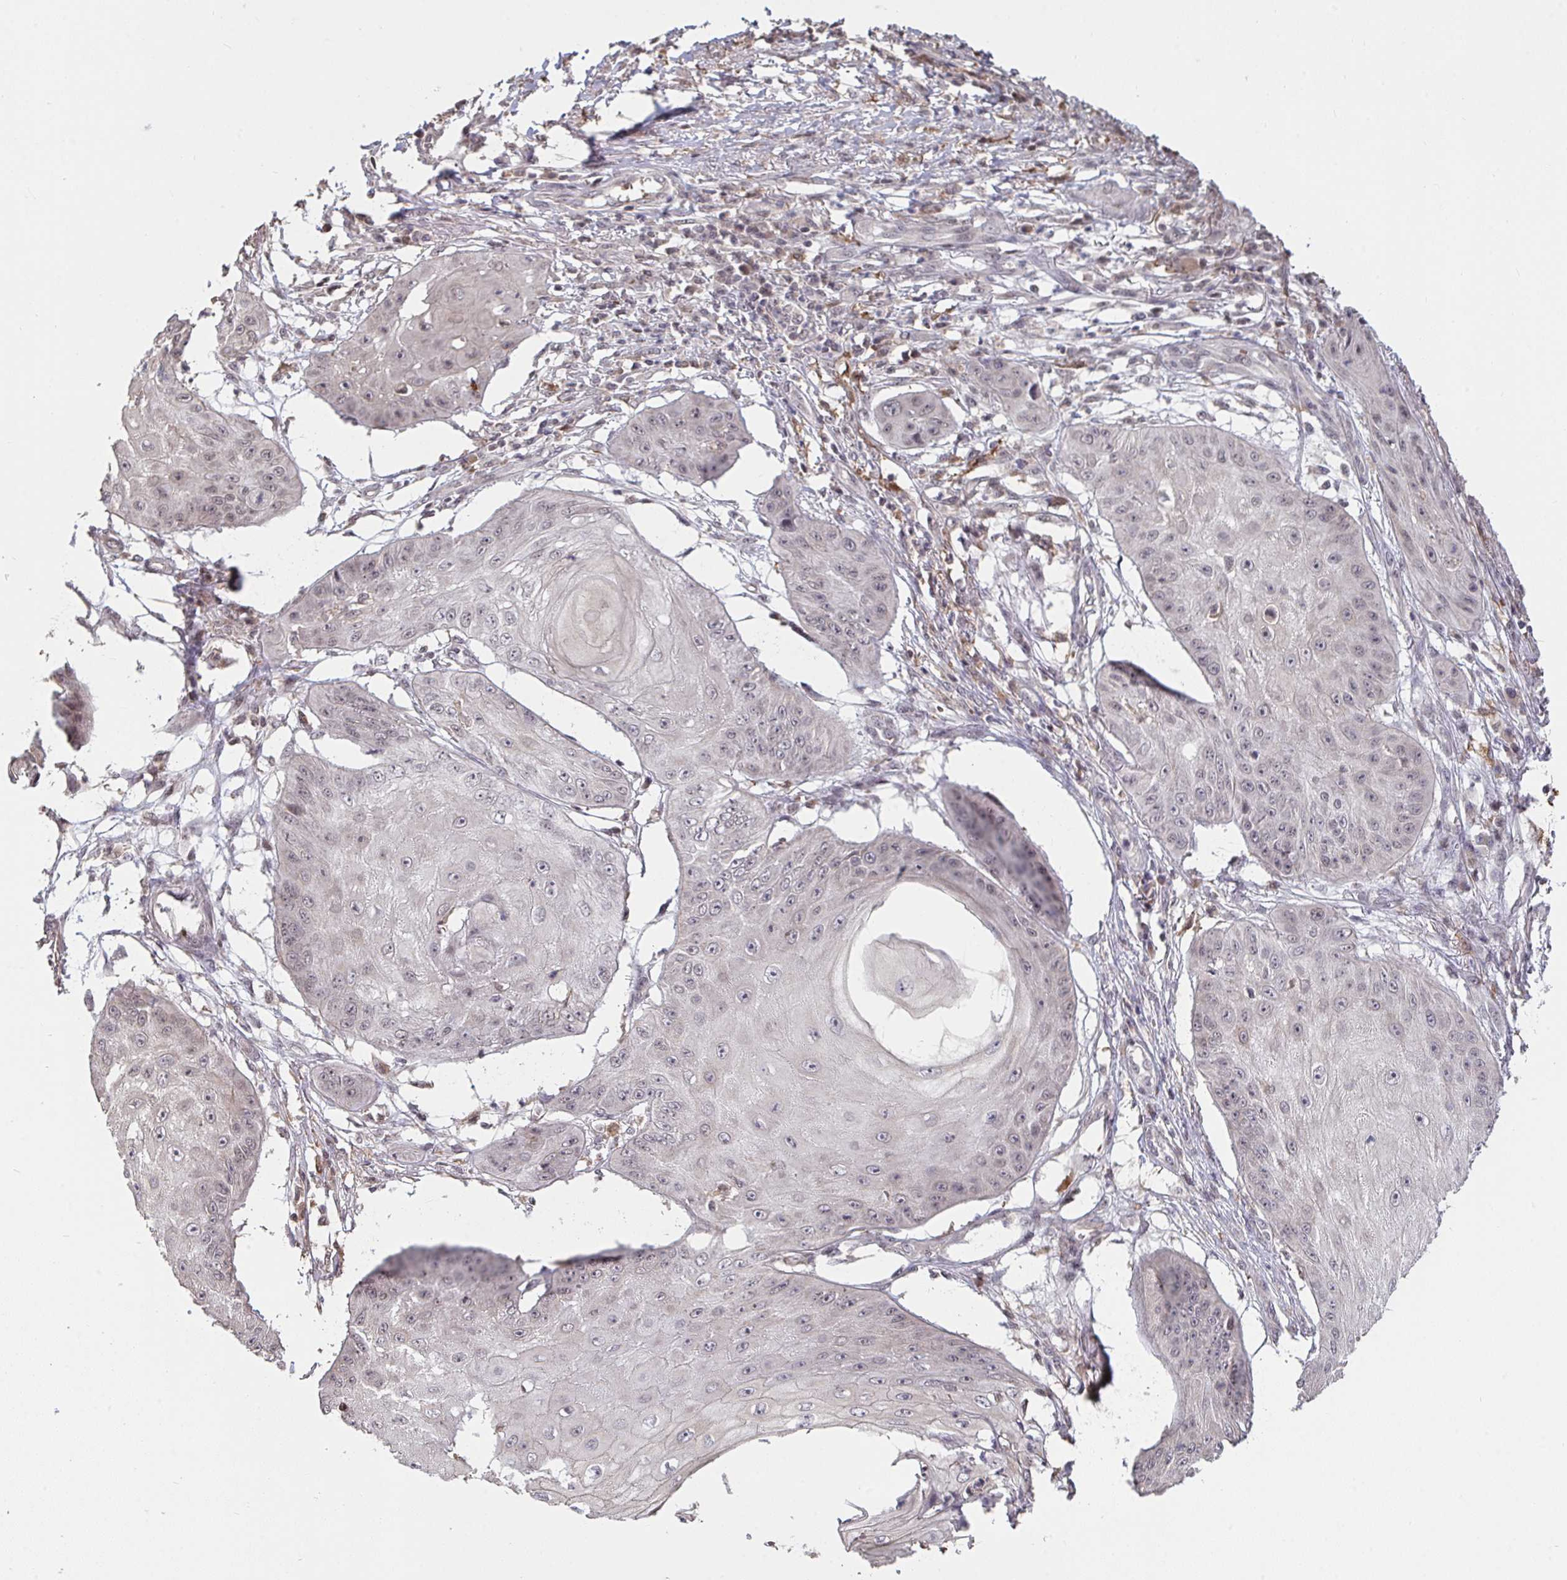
{"staining": {"intensity": "negative", "quantity": "none", "location": "none"}, "tissue": "skin cancer", "cell_type": "Tumor cells", "image_type": "cancer", "snomed": [{"axis": "morphology", "description": "Squamous cell carcinoma, NOS"}, {"axis": "topography", "description": "Skin"}], "caption": "This is an immunohistochemistry (IHC) micrograph of skin squamous cell carcinoma. There is no positivity in tumor cells.", "gene": "SAP30", "patient": {"sex": "male", "age": 70}}